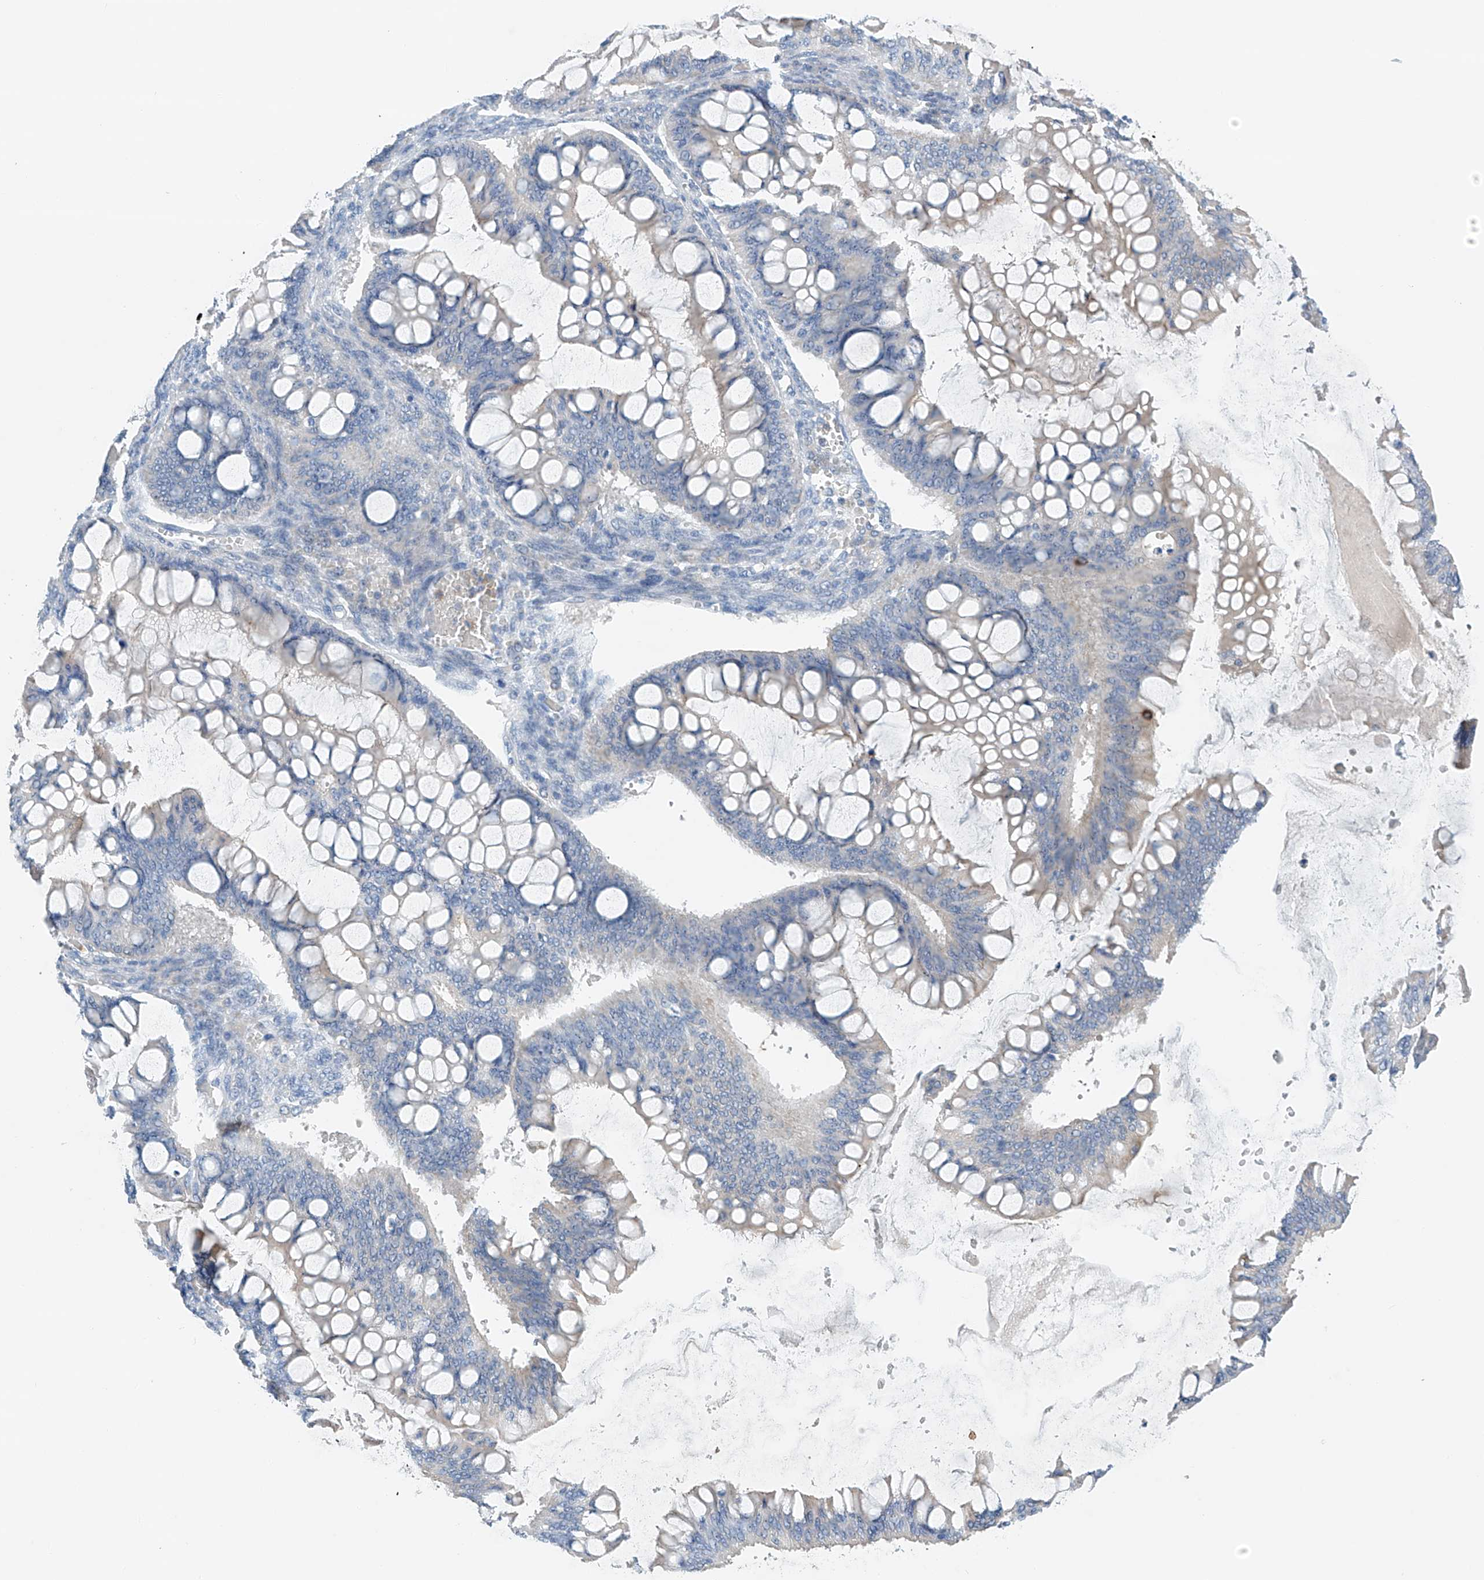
{"staining": {"intensity": "negative", "quantity": "none", "location": "none"}, "tissue": "ovarian cancer", "cell_type": "Tumor cells", "image_type": "cancer", "snomed": [{"axis": "morphology", "description": "Cystadenocarcinoma, mucinous, NOS"}, {"axis": "topography", "description": "Ovary"}], "caption": "This is a photomicrograph of IHC staining of ovarian cancer (mucinous cystadenocarcinoma), which shows no positivity in tumor cells. Brightfield microscopy of immunohistochemistry stained with DAB (brown) and hematoxylin (blue), captured at high magnification.", "gene": "GPC4", "patient": {"sex": "female", "age": 73}}